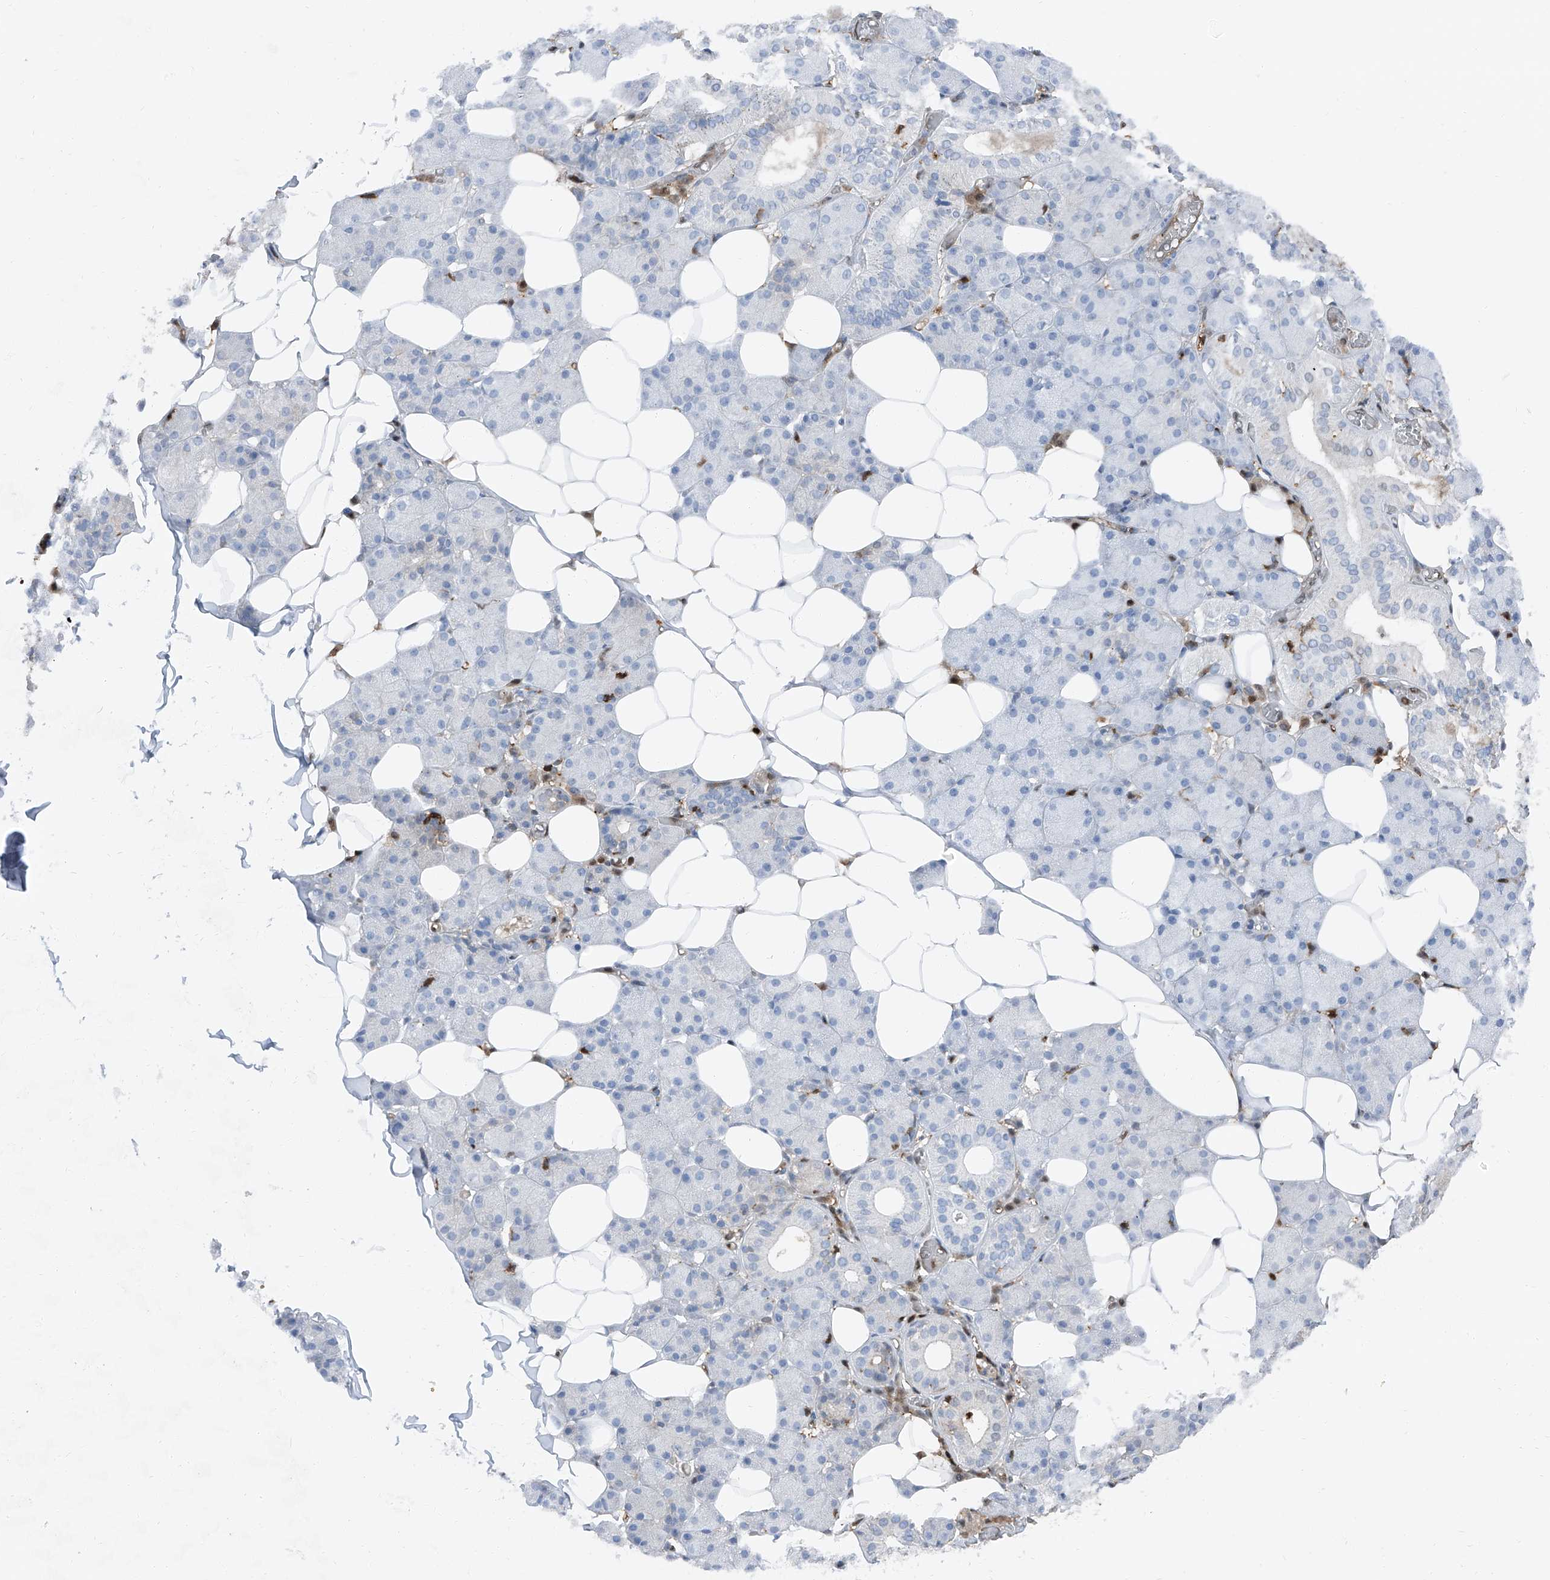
{"staining": {"intensity": "negative", "quantity": "none", "location": "none"}, "tissue": "salivary gland", "cell_type": "Glandular cells", "image_type": "normal", "snomed": [{"axis": "morphology", "description": "Normal tissue, NOS"}, {"axis": "topography", "description": "Salivary gland"}], "caption": "The immunohistochemistry (IHC) histopathology image has no significant positivity in glandular cells of salivary gland. The staining was performed using DAB (3,3'-diaminobenzidine) to visualize the protein expression in brown, while the nuclei were stained in blue with hematoxylin (Magnification: 20x).", "gene": "PSMB10", "patient": {"sex": "female", "age": 33}}